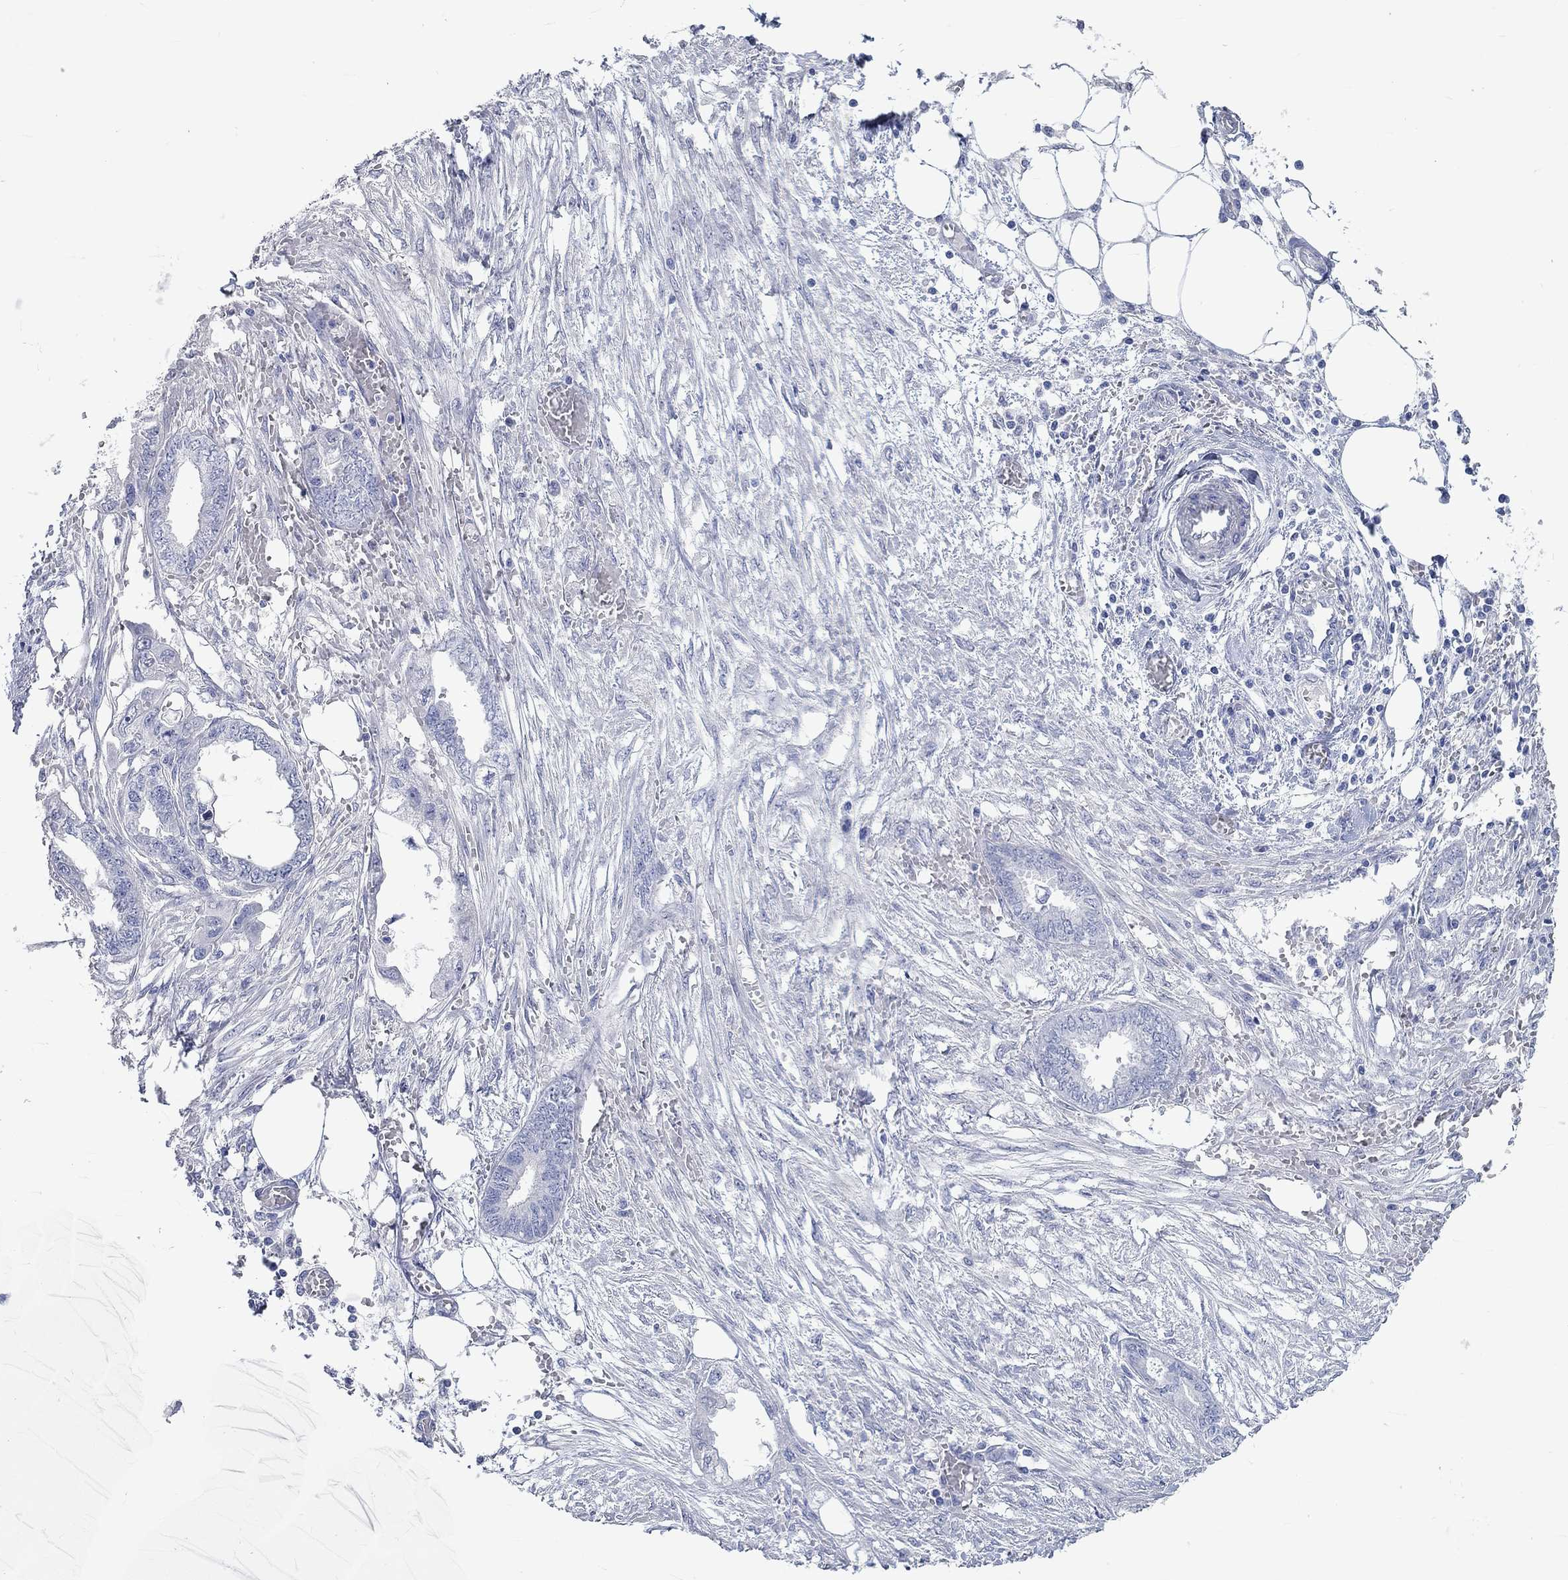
{"staining": {"intensity": "negative", "quantity": "none", "location": "none"}, "tissue": "endometrial cancer", "cell_type": "Tumor cells", "image_type": "cancer", "snomed": [{"axis": "morphology", "description": "Adenocarcinoma, NOS"}, {"axis": "morphology", "description": "Adenocarcinoma, metastatic, NOS"}, {"axis": "topography", "description": "Adipose tissue"}, {"axis": "topography", "description": "Endometrium"}], "caption": "High magnification brightfield microscopy of metastatic adenocarcinoma (endometrial) stained with DAB (brown) and counterstained with hematoxylin (blue): tumor cells show no significant positivity.", "gene": "C4orf47", "patient": {"sex": "female", "age": 67}}